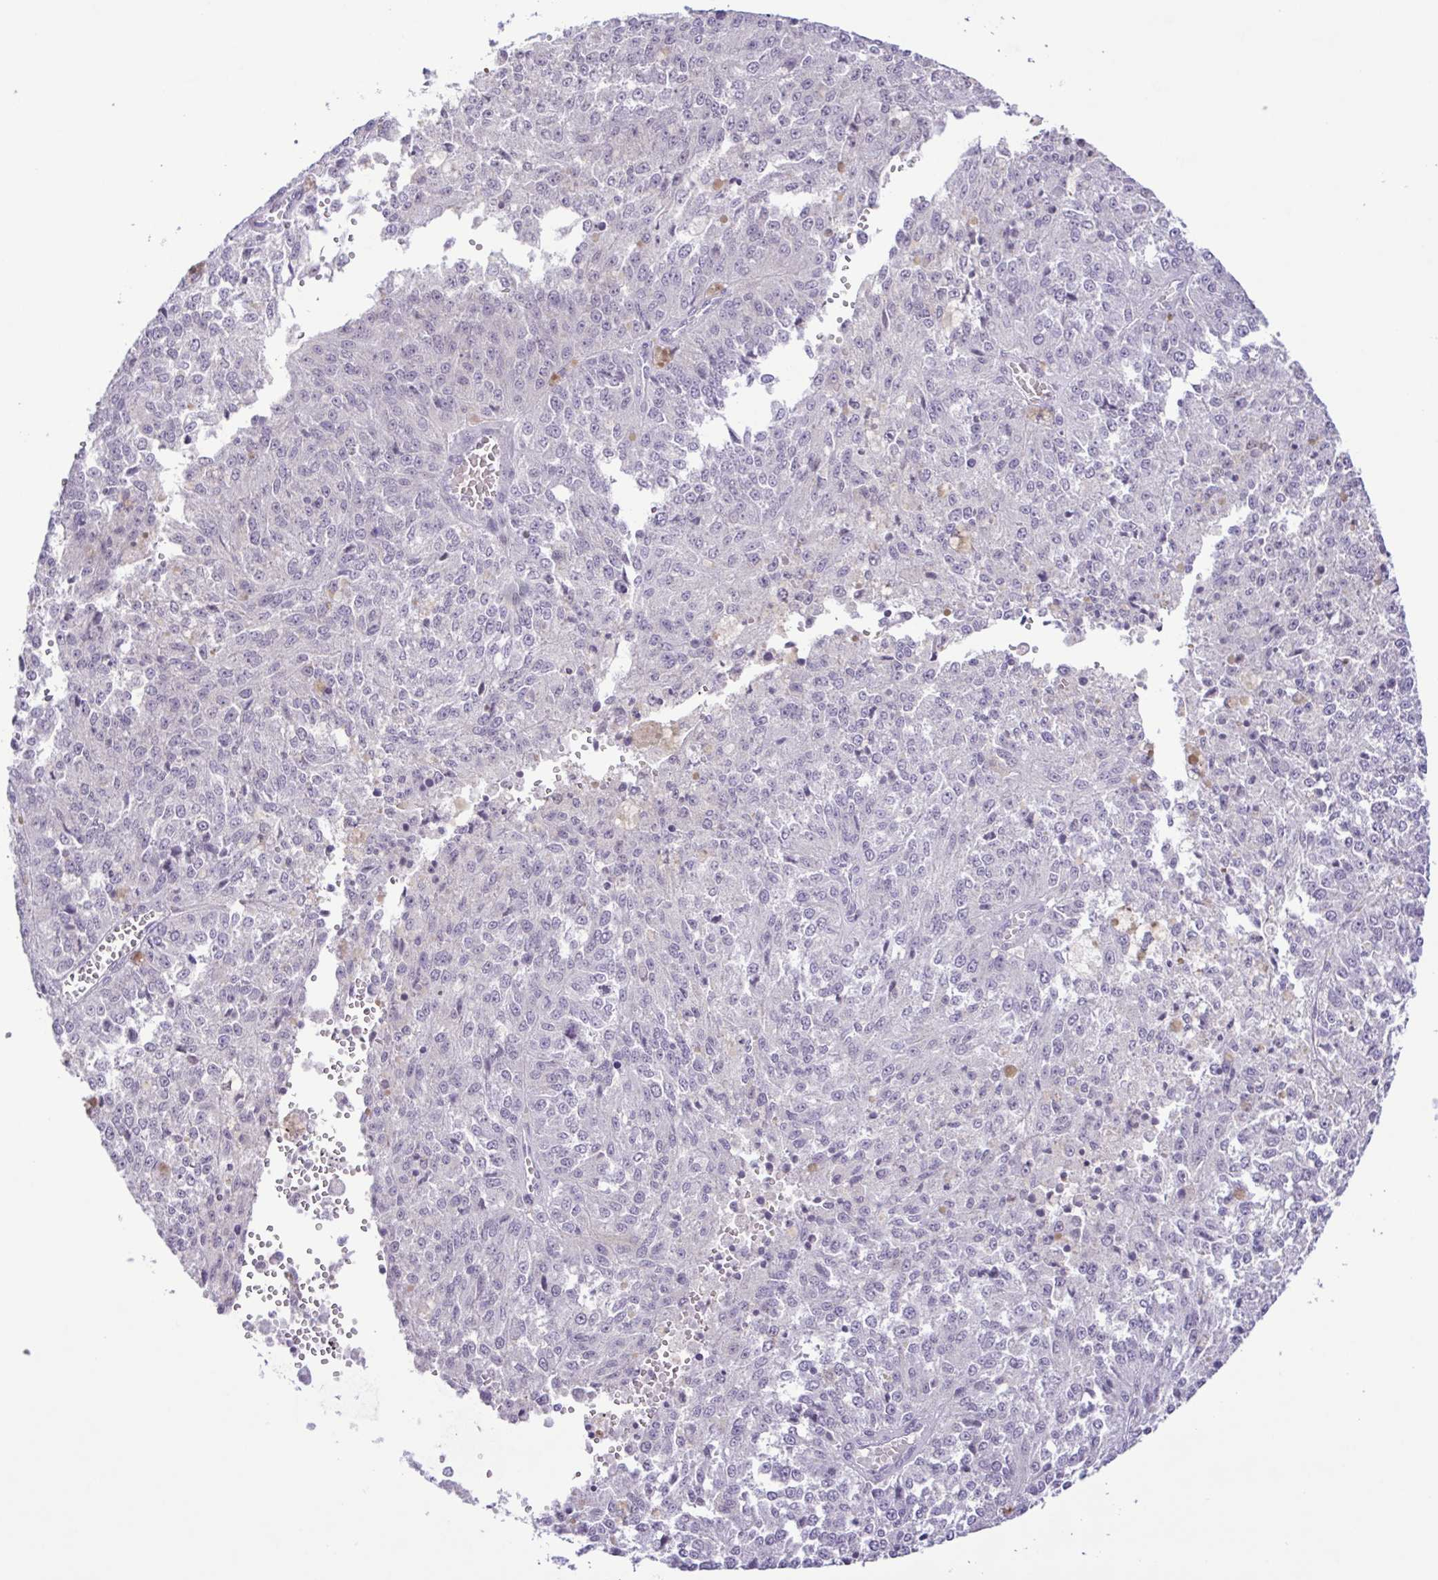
{"staining": {"intensity": "negative", "quantity": "none", "location": "none"}, "tissue": "melanoma", "cell_type": "Tumor cells", "image_type": "cancer", "snomed": [{"axis": "morphology", "description": "Malignant melanoma, Metastatic site"}, {"axis": "topography", "description": "Lymph node"}], "caption": "Histopathology image shows no significant protein expression in tumor cells of malignant melanoma (metastatic site).", "gene": "IL1RN", "patient": {"sex": "female", "age": 64}}